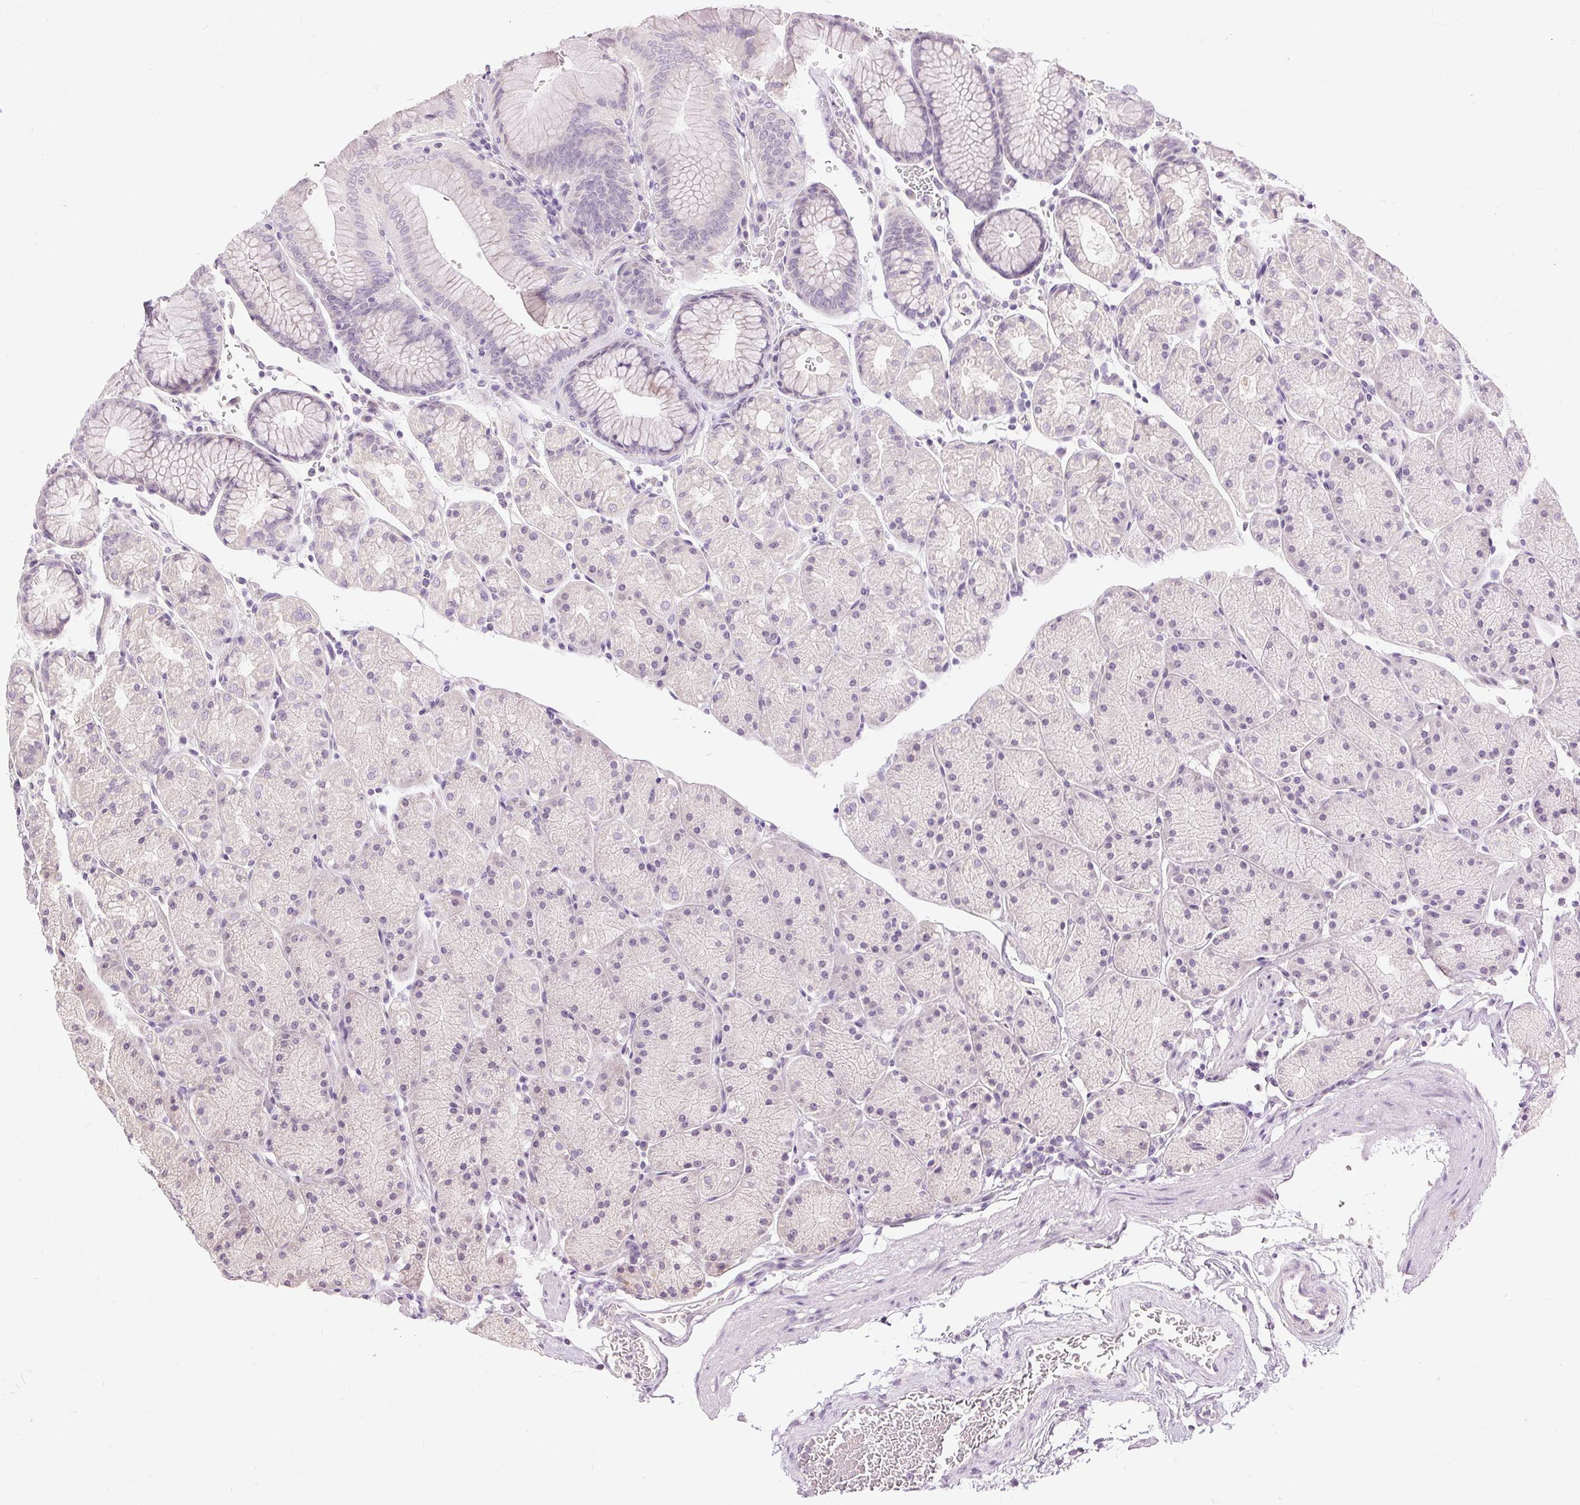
{"staining": {"intensity": "negative", "quantity": "none", "location": "none"}, "tissue": "stomach", "cell_type": "Glandular cells", "image_type": "normal", "snomed": [{"axis": "morphology", "description": "Normal tissue, NOS"}, {"axis": "topography", "description": "Stomach, upper"}, {"axis": "topography", "description": "Stomach"}], "caption": "An immunohistochemistry (IHC) image of normal stomach is shown. There is no staining in glandular cells of stomach. (Brightfield microscopy of DAB IHC at high magnification).", "gene": "DSG3", "patient": {"sex": "male", "age": 76}}